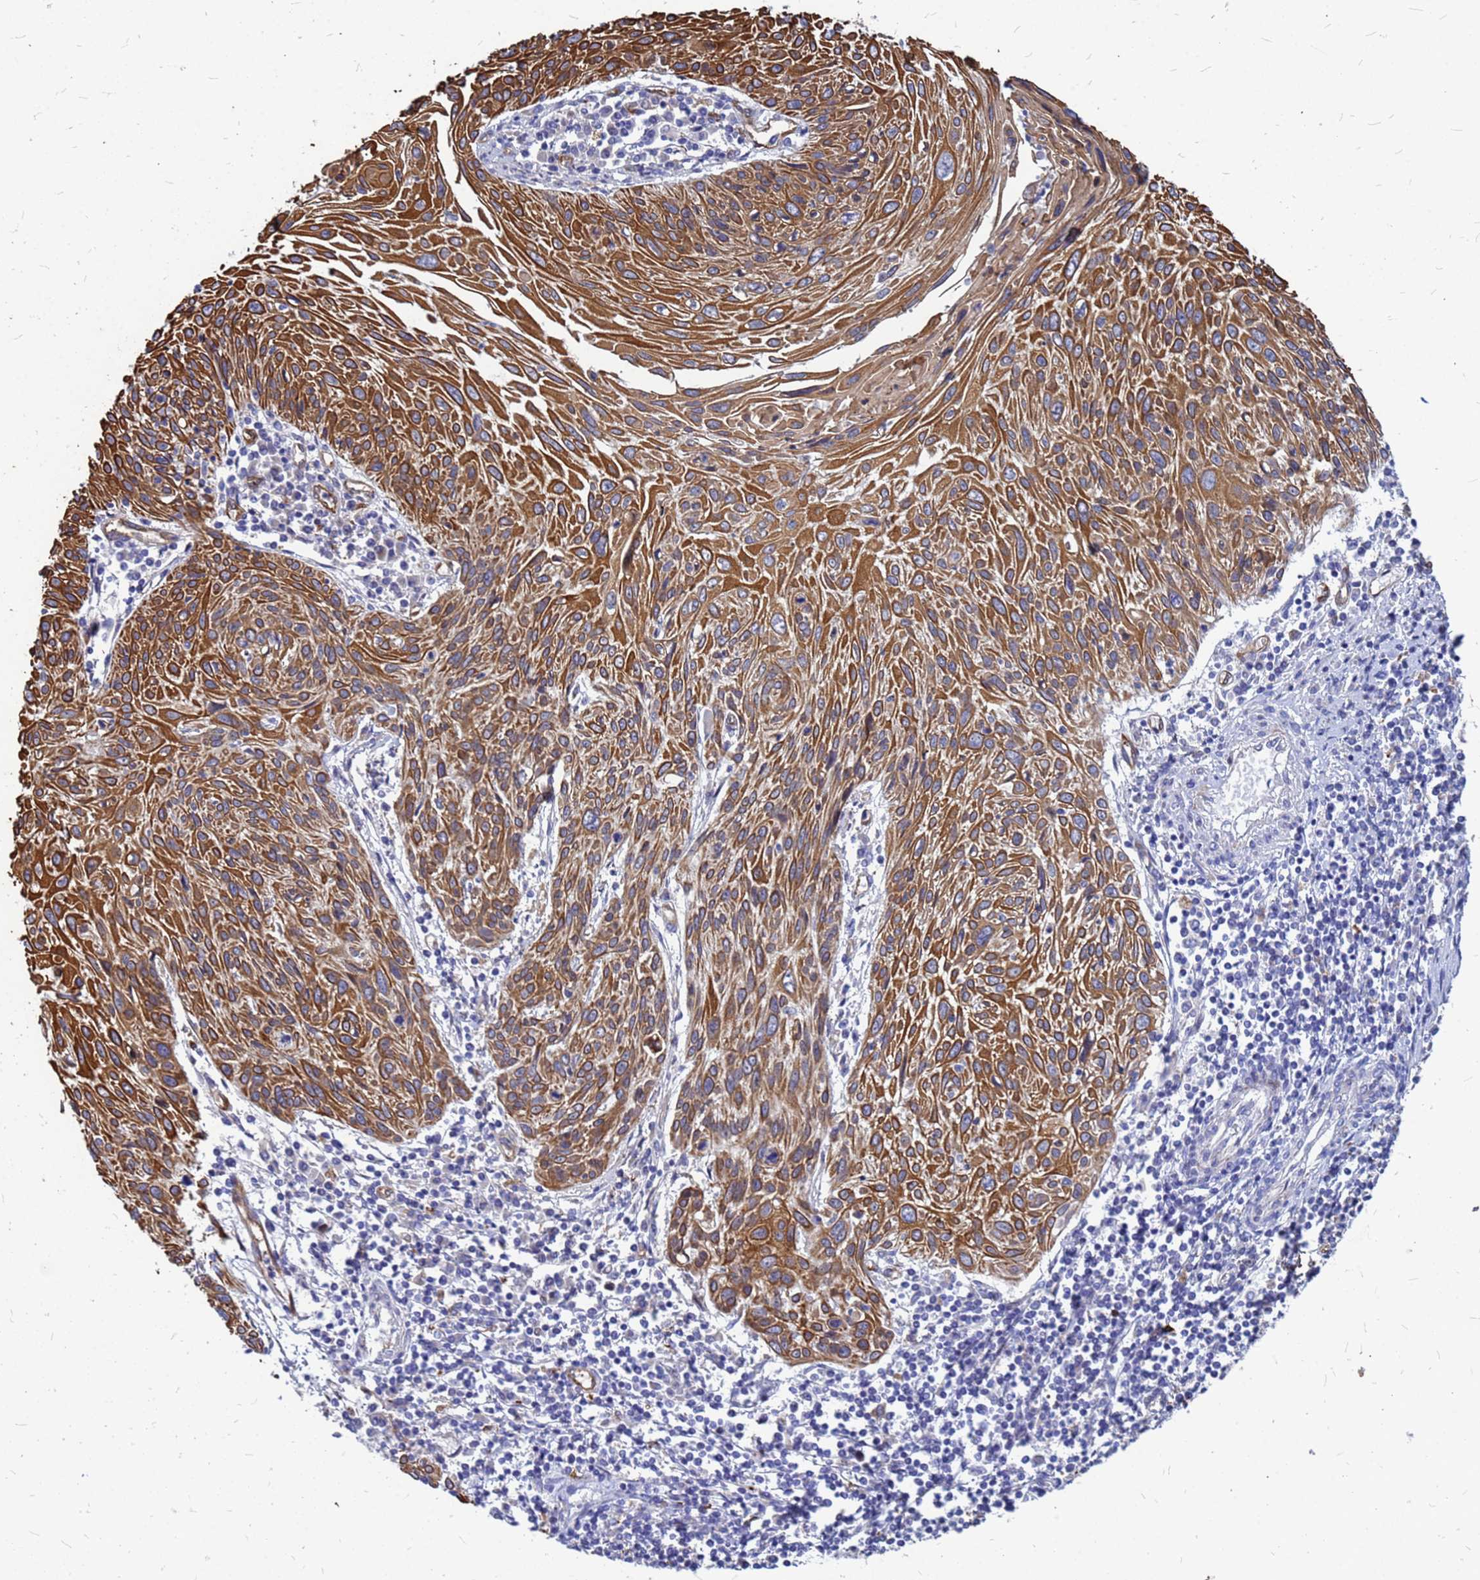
{"staining": {"intensity": "strong", "quantity": ">75%", "location": "cytoplasmic/membranous"}, "tissue": "cervical cancer", "cell_type": "Tumor cells", "image_type": "cancer", "snomed": [{"axis": "morphology", "description": "Squamous cell carcinoma, NOS"}, {"axis": "topography", "description": "Cervix"}], "caption": "High-magnification brightfield microscopy of squamous cell carcinoma (cervical) stained with DAB (3,3'-diaminobenzidine) (brown) and counterstained with hematoxylin (blue). tumor cells exhibit strong cytoplasmic/membranous expression is present in about>75% of cells.", "gene": "NOSTRIN", "patient": {"sex": "female", "age": 51}}